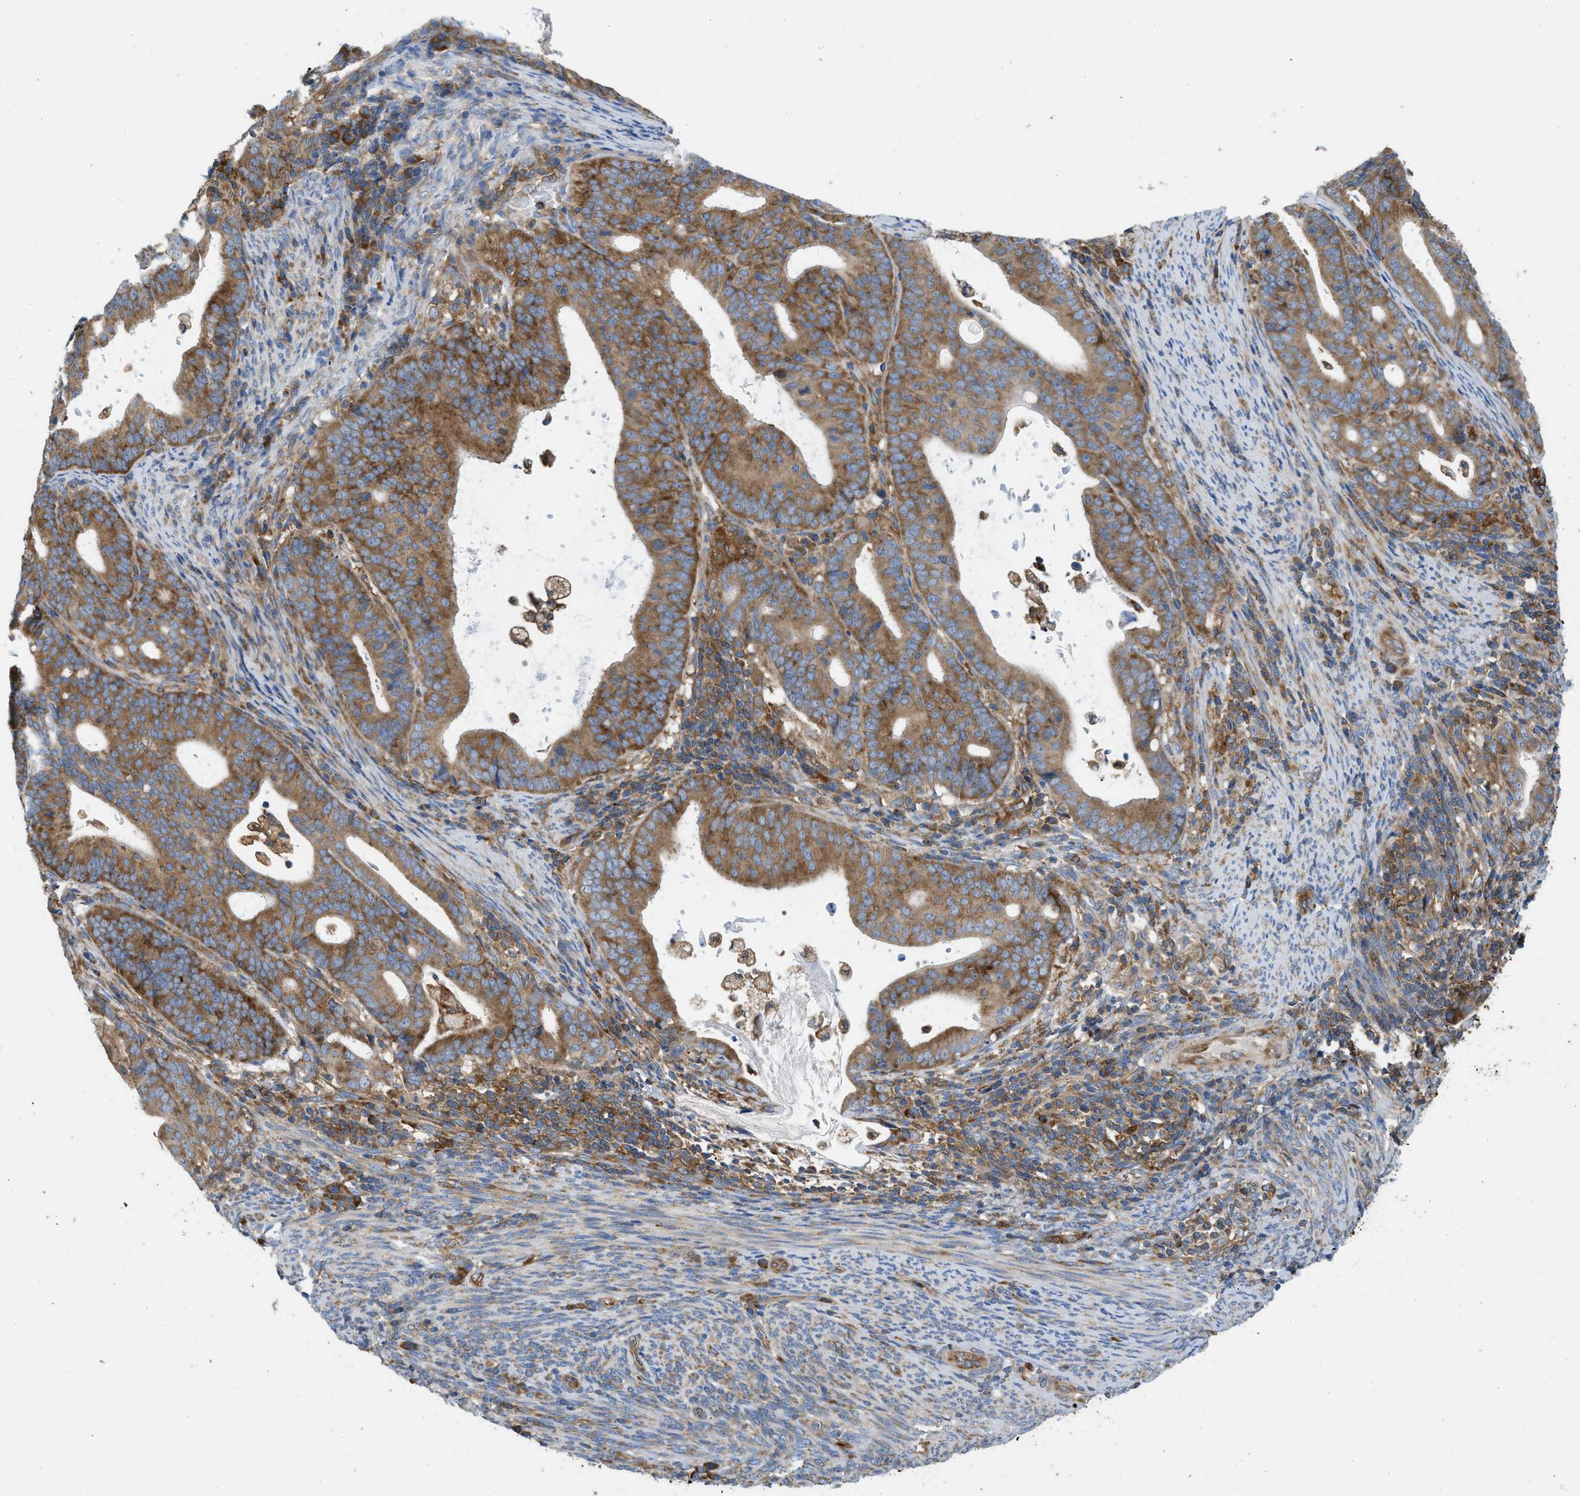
{"staining": {"intensity": "moderate", "quantity": ">75%", "location": "cytoplasmic/membranous"}, "tissue": "endometrial cancer", "cell_type": "Tumor cells", "image_type": "cancer", "snomed": [{"axis": "morphology", "description": "Adenocarcinoma, NOS"}, {"axis": "topography", "description": "Uterus"}], "caption": "DAB (3,3'-diaminobenzidine) immunohistochemical staining of human endometrial cancer (adenocarcinoma) displays moderate cytoplasmic/membranous protein positivity in approximately >75% of tumor cells.", "gene": "GPAT4", "patient": {"sex": "female", "age": 83}}